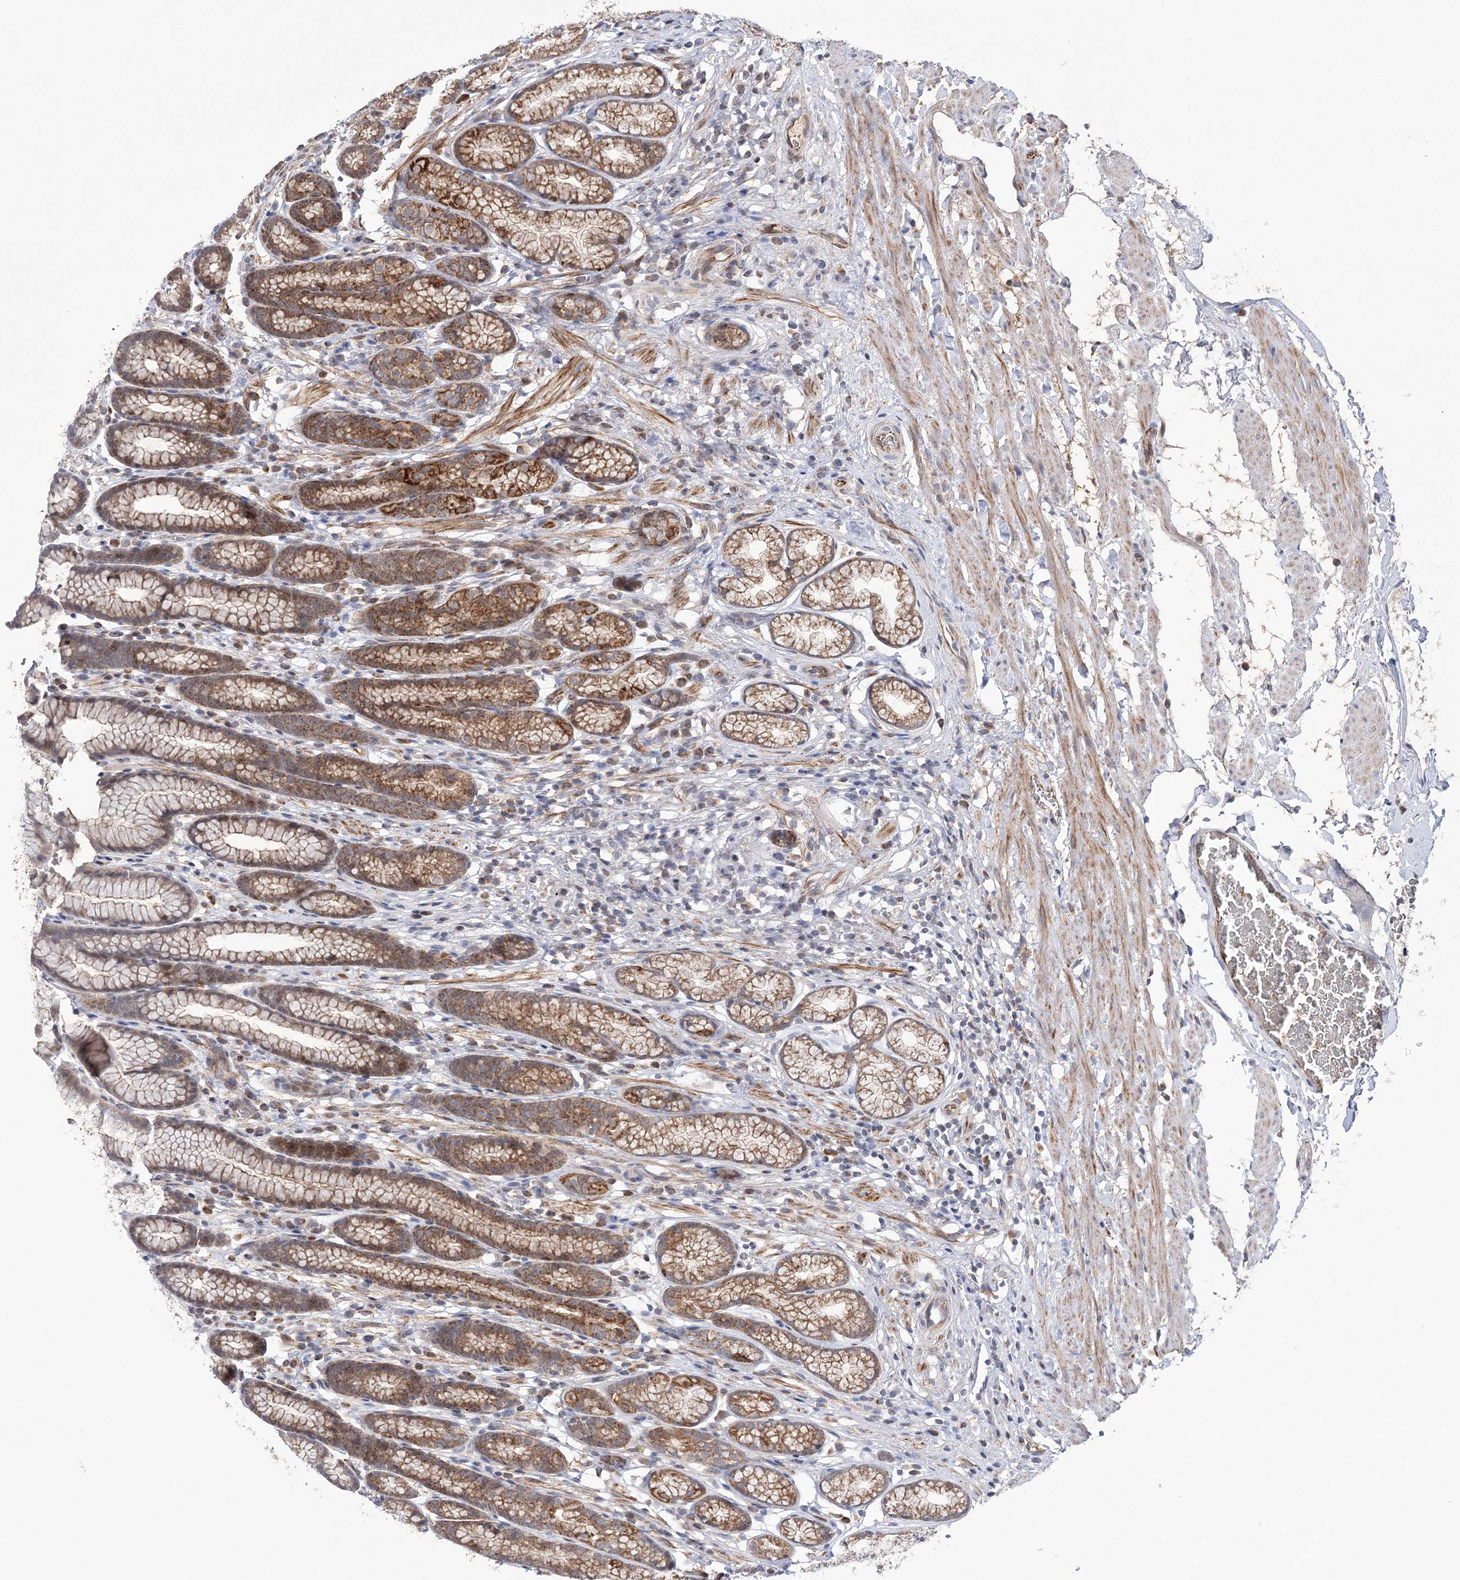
{"staining": {"intensity": "strong", "quantity": ">75%", "location": "cytoplasmic/membranous"}, "tissue": "stomach", "cell_type": "Glandular cells", "image_type": "normal", "snomed": [{"axis": "morphology", "description": "Normal tissue, NOS"}, {"axis": "topography", "description": "Stomach"}], "caption": "Immunohistochemistry histopathology image of normal human stomach stained for a protein (brown), which displays high levels of strong cytoplasmic/membranous positivity in approximately >75% of glandular cells.", "gene": "ECHDC3", "patient": {"sex": "male", "age": 42}}